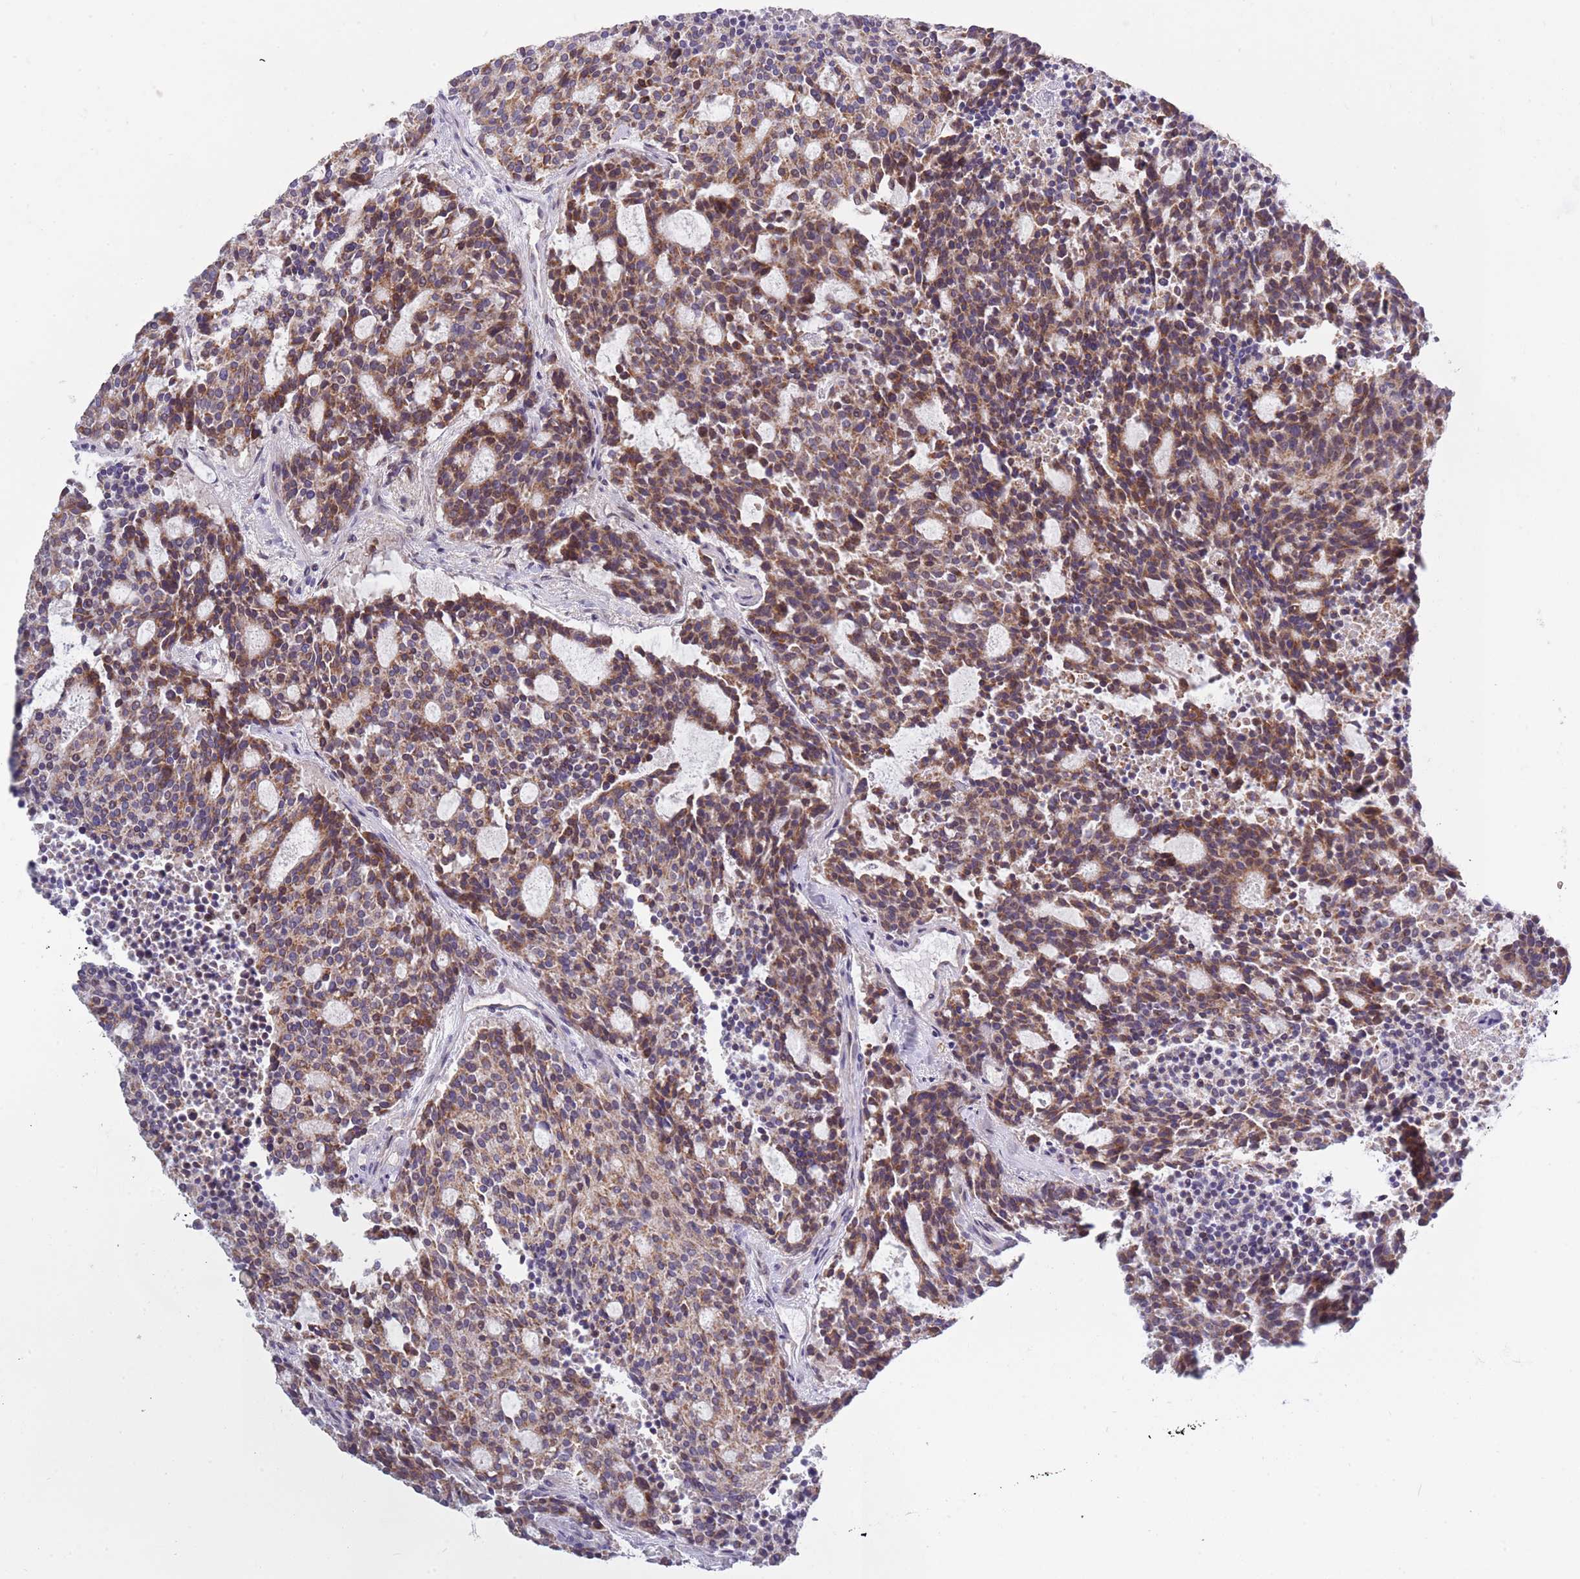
{"staining": {"intensity": "moderate", "quantity": ">75%", "location": "cytoplasmic/membranous"}, "tissue": "carcinoid", "cell_type": "Tumor cells", "image_type": "cancer", "snomed": [{"axis": "morphology", "description": "Carcinoid, malignant, NOS"}, {"axis": "topography", "description": "Pancreas"}], "caption": "Moderate cytoplasmic/membranous expression is appreciated in approximately >75% of tumor cells in malignant carcinoid.", "gene": "IRS4", "patient": {"sex": "female", "age": 54}}